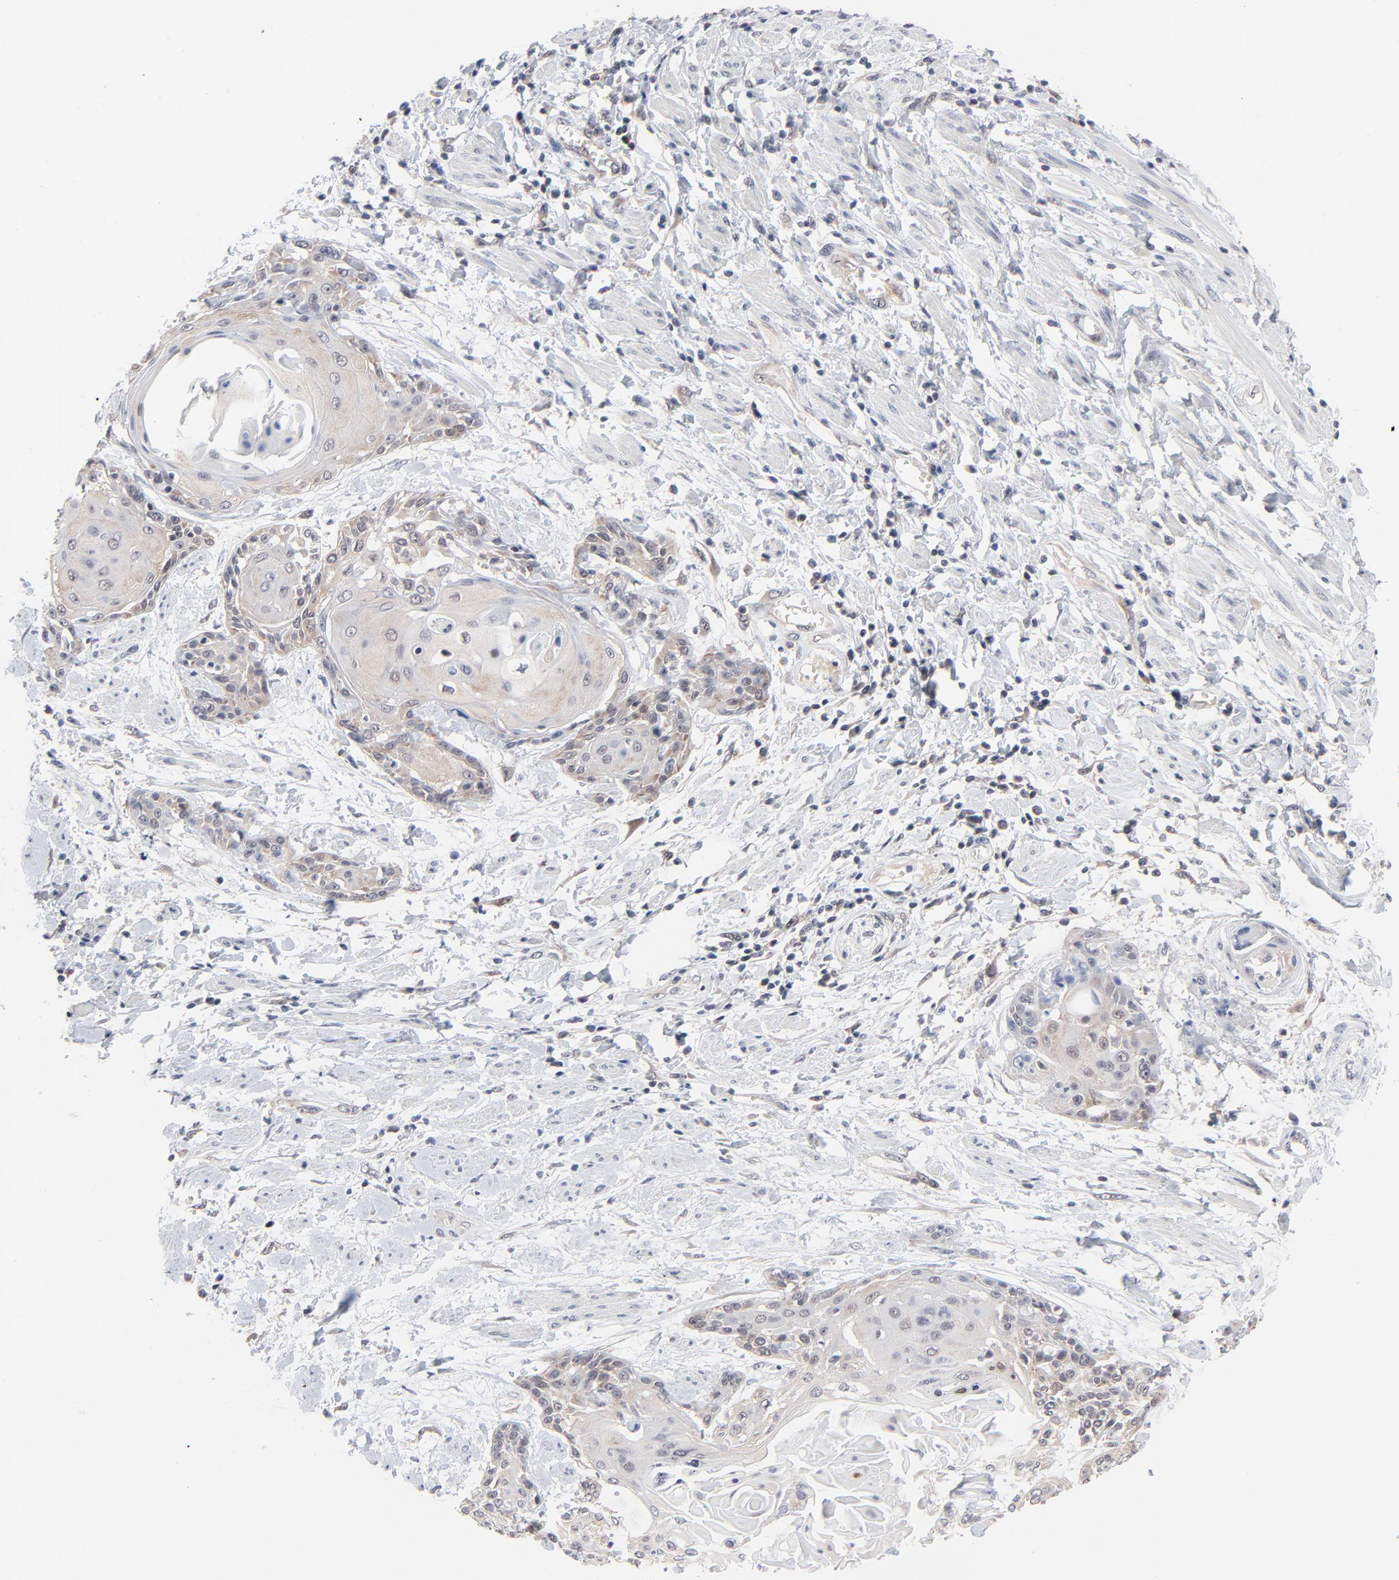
{"staining": {"intensity": "weak", "quantity": "25%-75%", "location": "cytoplasmic/membranous"}, "tissue": "cervical cancer", "cell_type": "Tumor cells", "image_type": "cancer", "snomed": [{"axis": "morphology", "description": "Squamous cell carcinoma, NOS"}, {"axis": "topography", "description": "Cervix"}], "caption": "Protein analysis of squamous cell carcinoma (cervical) tissue demonstrates weak cytoplasmic/membranous positivity in approximately 25%-75% of tumor cells.", "gene": "RPS6KB1", "patient": {"sex": "female", "age": 57}}